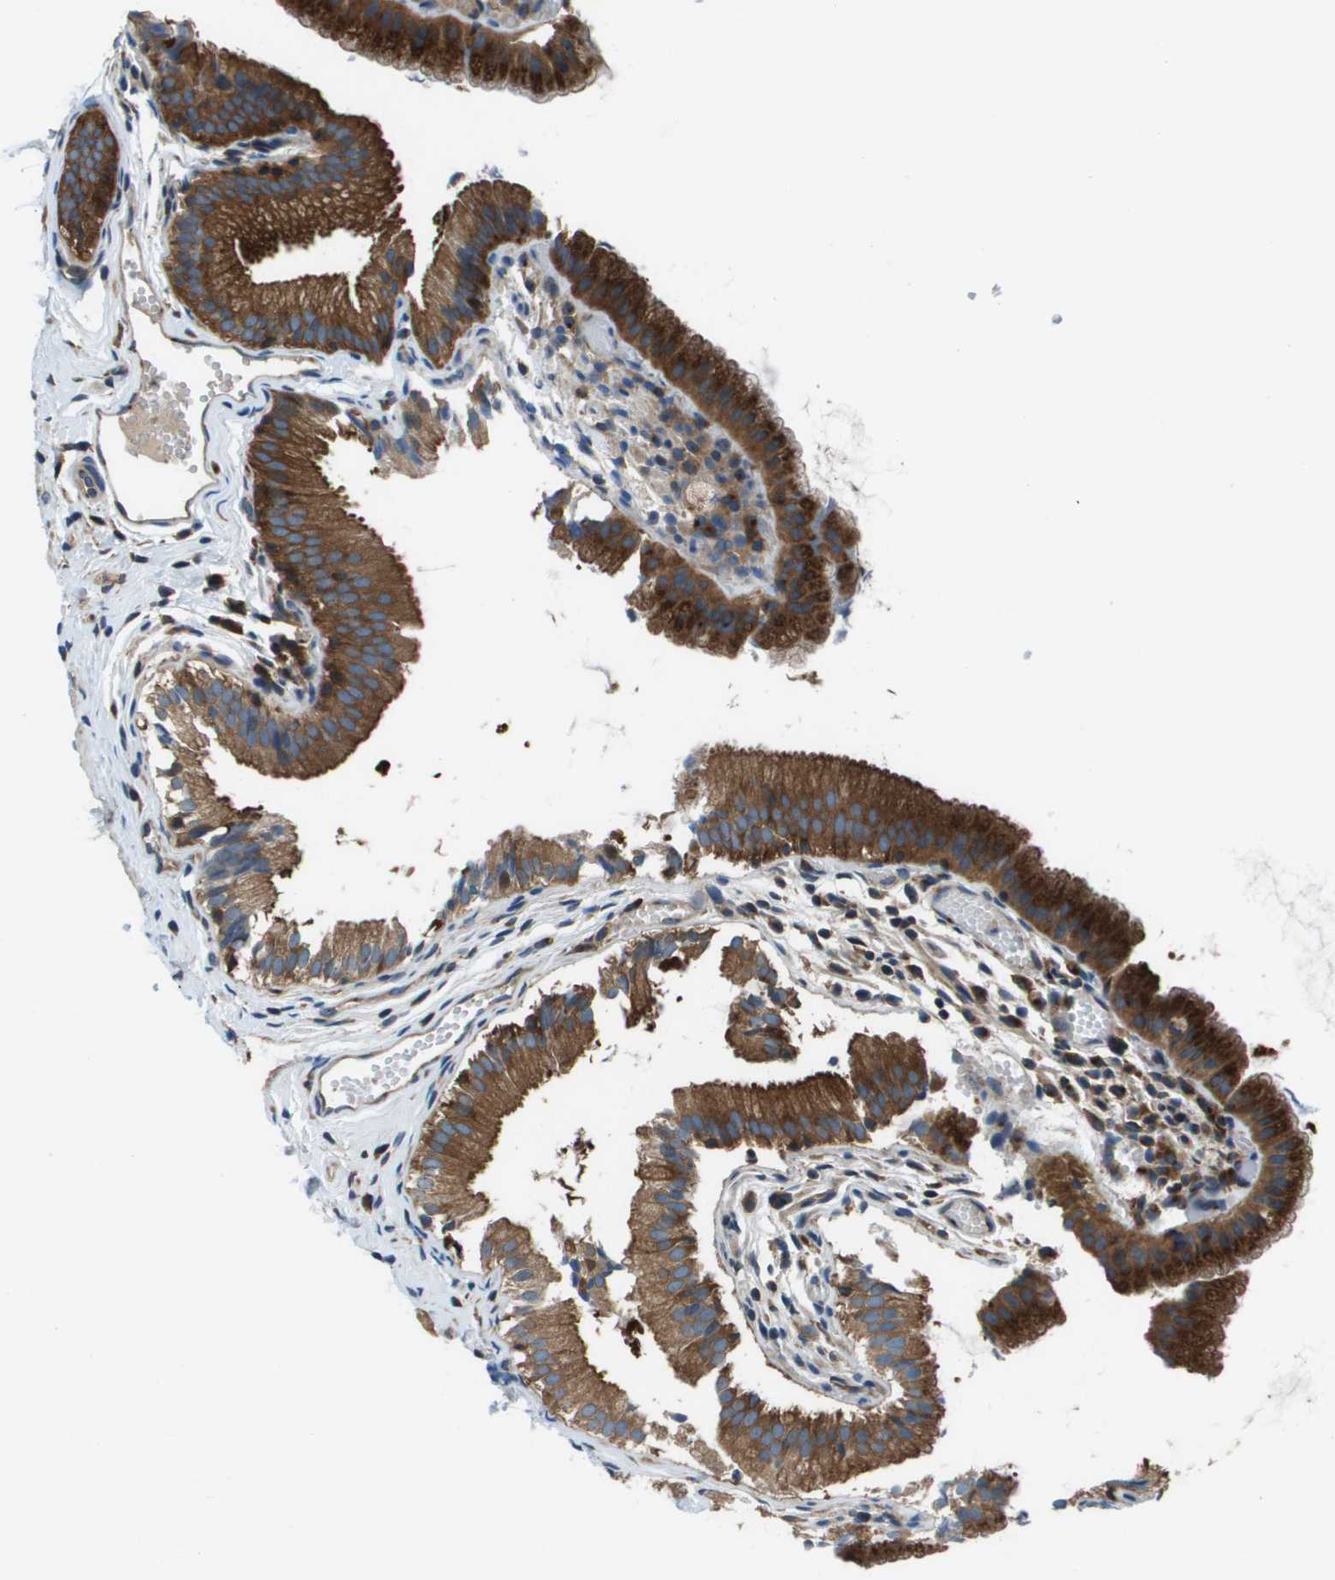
{"staining": {"intensity": "strong", "quantity": ">75%", "location": "cytoplasmic/membranous"}, "tissue": "gallbladder", "cell_type": "Glandular cells", "image_type": "normal", "snomed": [{"axis": "morphology", "description": "Normal tissue, NOS"}, {"axis": "topography", "description": "Gallbladder"}], "caption": "A high-resolution image shows IHC staining of benign gallbladder, which displays strong cytoplasmic/membranous expression in about >75% of glandular cells.", "gene": "ARFGAP2", "patient": {"sex": "female", "age": 26}}